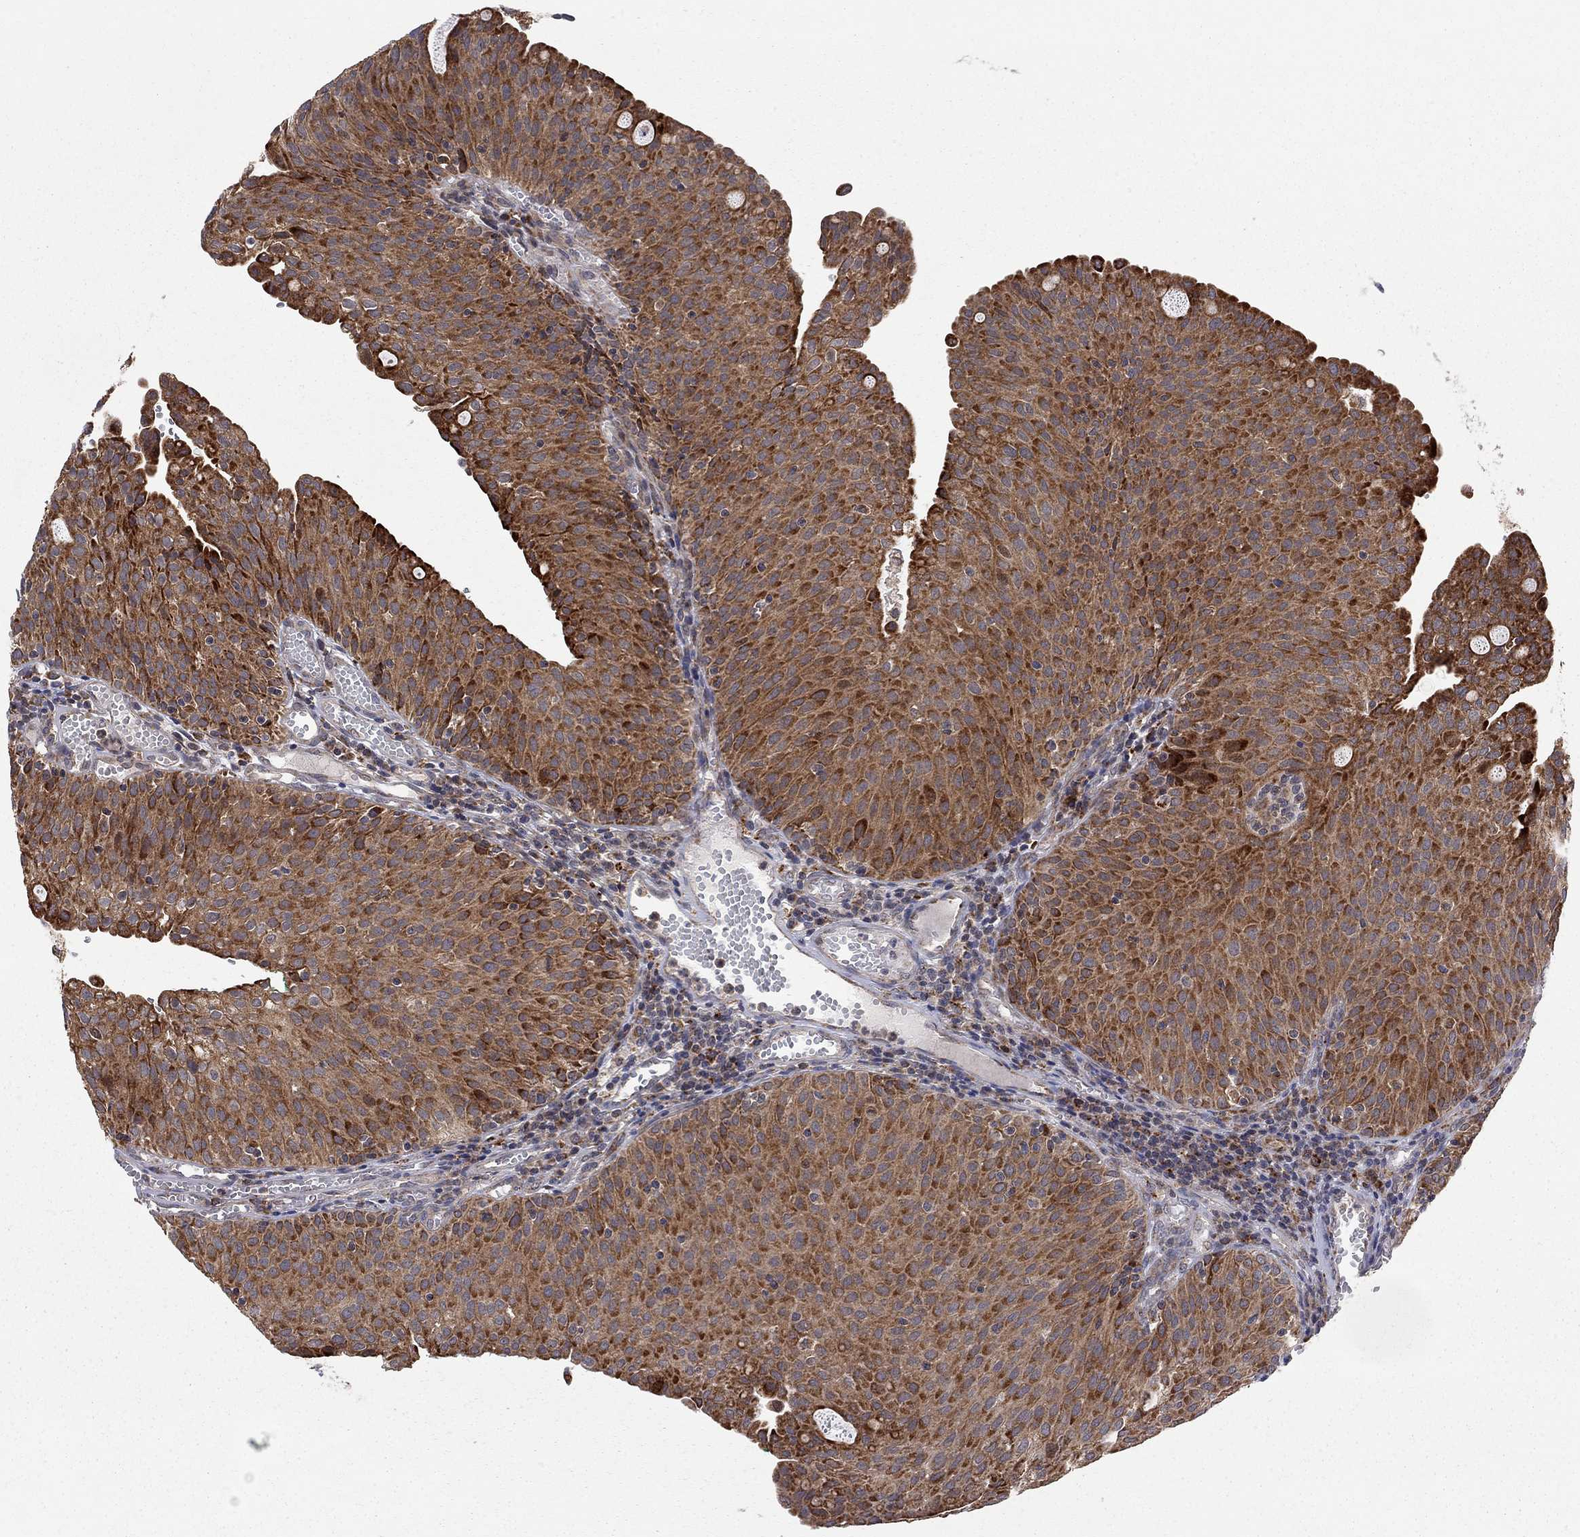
{"staining": {"intensity": "strong", "quantity": ">75%", "location": "cytoplasmic/membranous"}, "tissue": "urothelial cancer", "cell_type": "Tumor cells", "image_type": "cancer", "snomed": [{"axis": "morphology", "description": "Urothelial carcinoma, Low grade"}, {"axis": "topography", "description": "Urinary bladder"}], "caption": "Urothelial carcinoma (low-grade) stained for a protein exhibits strong cytoplasmic/membranous positivity in tumor cells. (Stains: DAB in brown, nuclei in blue, Microscopy: brightfield microscopy at high magnification).", "gene": "IDS", "patient": {"sex": "male", "age": 54}}